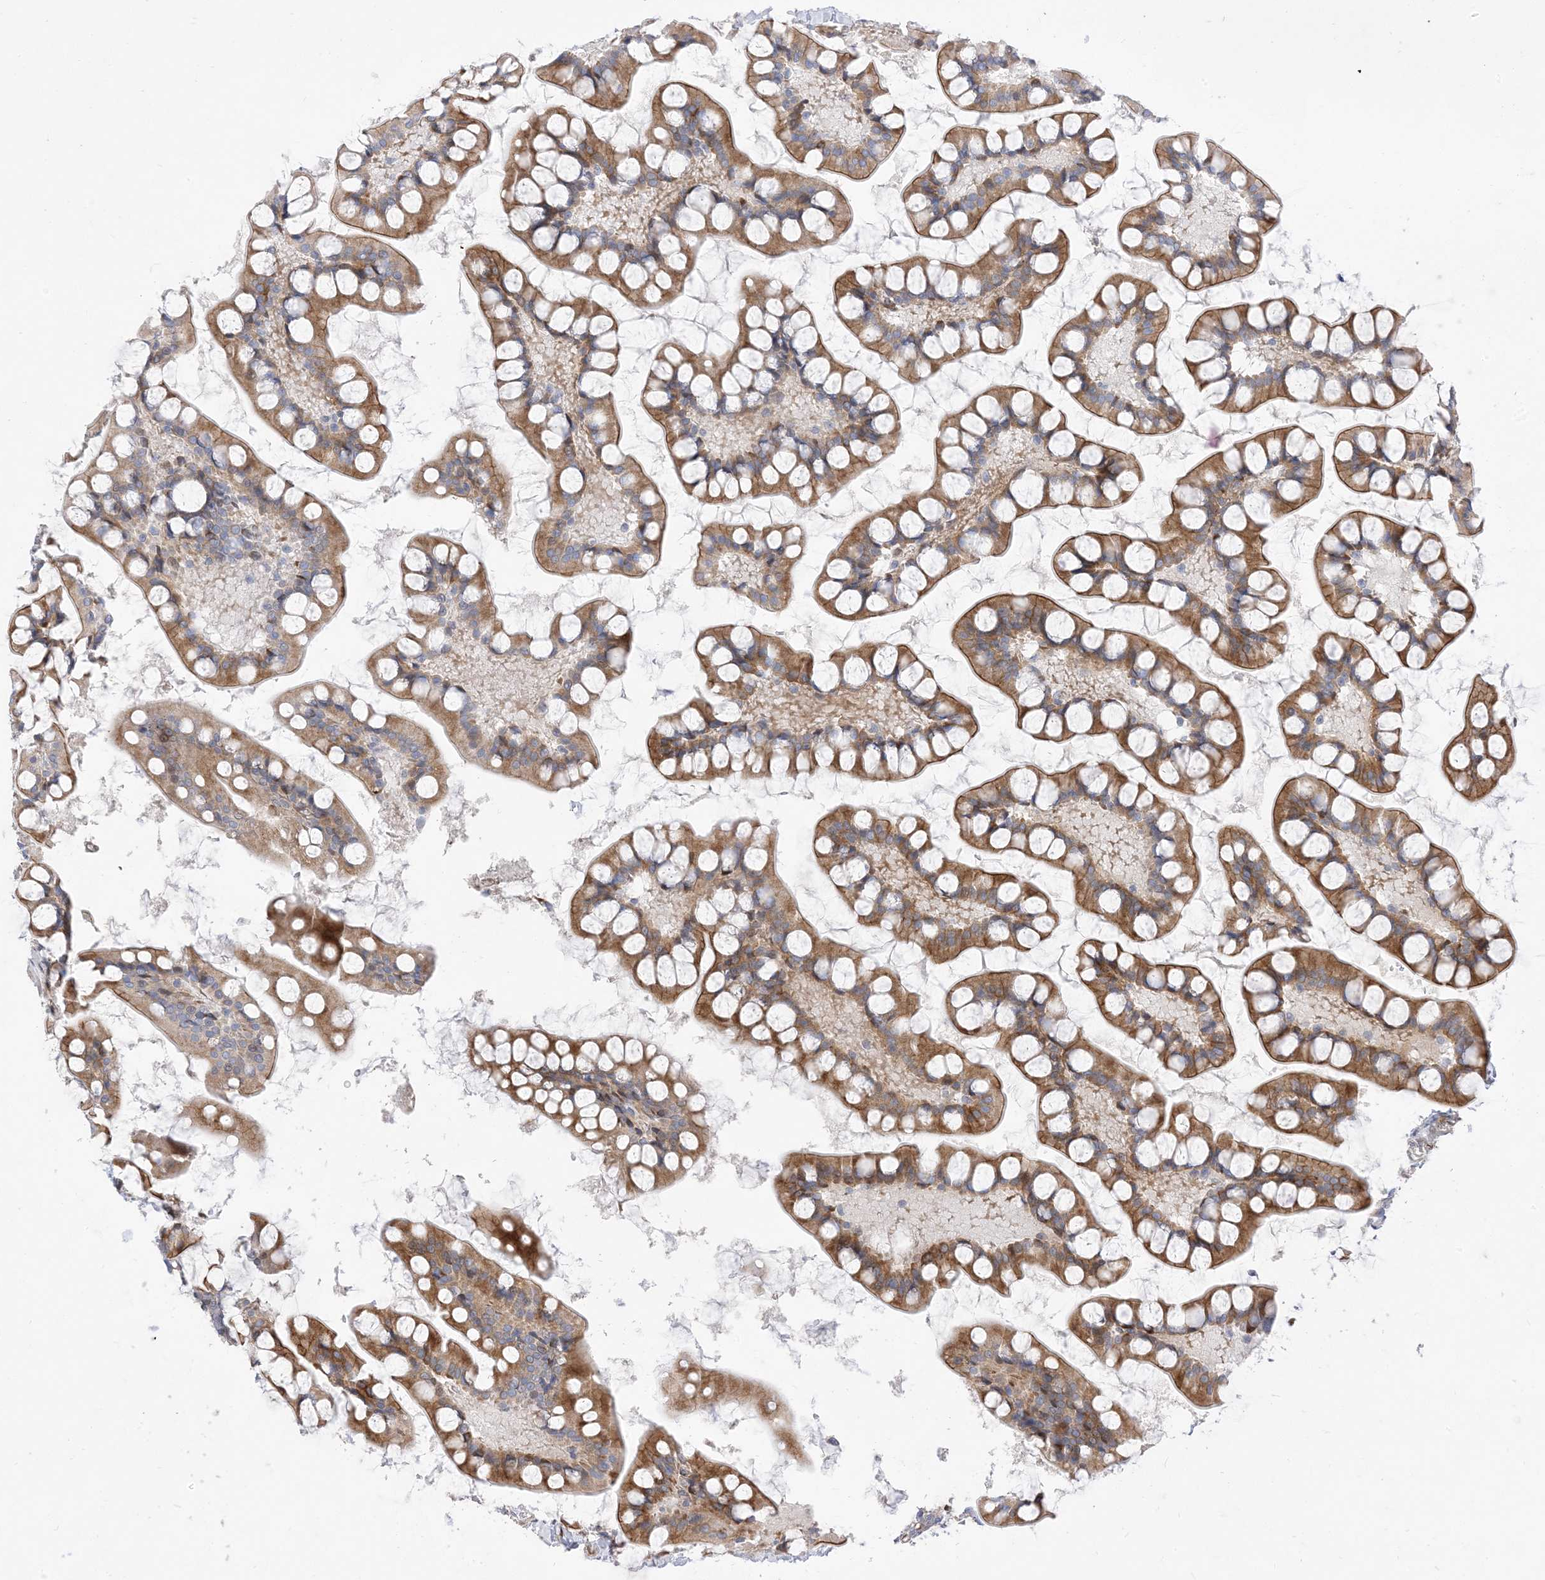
{"staining": {"intensity": "strong", "quantity": ">75%", "location": "cytoplasmic/membranous"}, "tissue": "small intestine", "cell_type": "Glandular cells", "image_type": "normal", "snomed": [{"axis": "morphology", "description": "Normal tissue, NOS"}, {"axis": "topography", "description": "Small intestine"}], "caption": "Immunohistochemistry histopathology image of benign human small intestine stained for a protein (brown), which displays high levels of strong cytoplasmic/membranous expression in approximately >75% of glandular cells.", "gene": "TYSND1", "patient": {"sex": "male", "age": 52}}